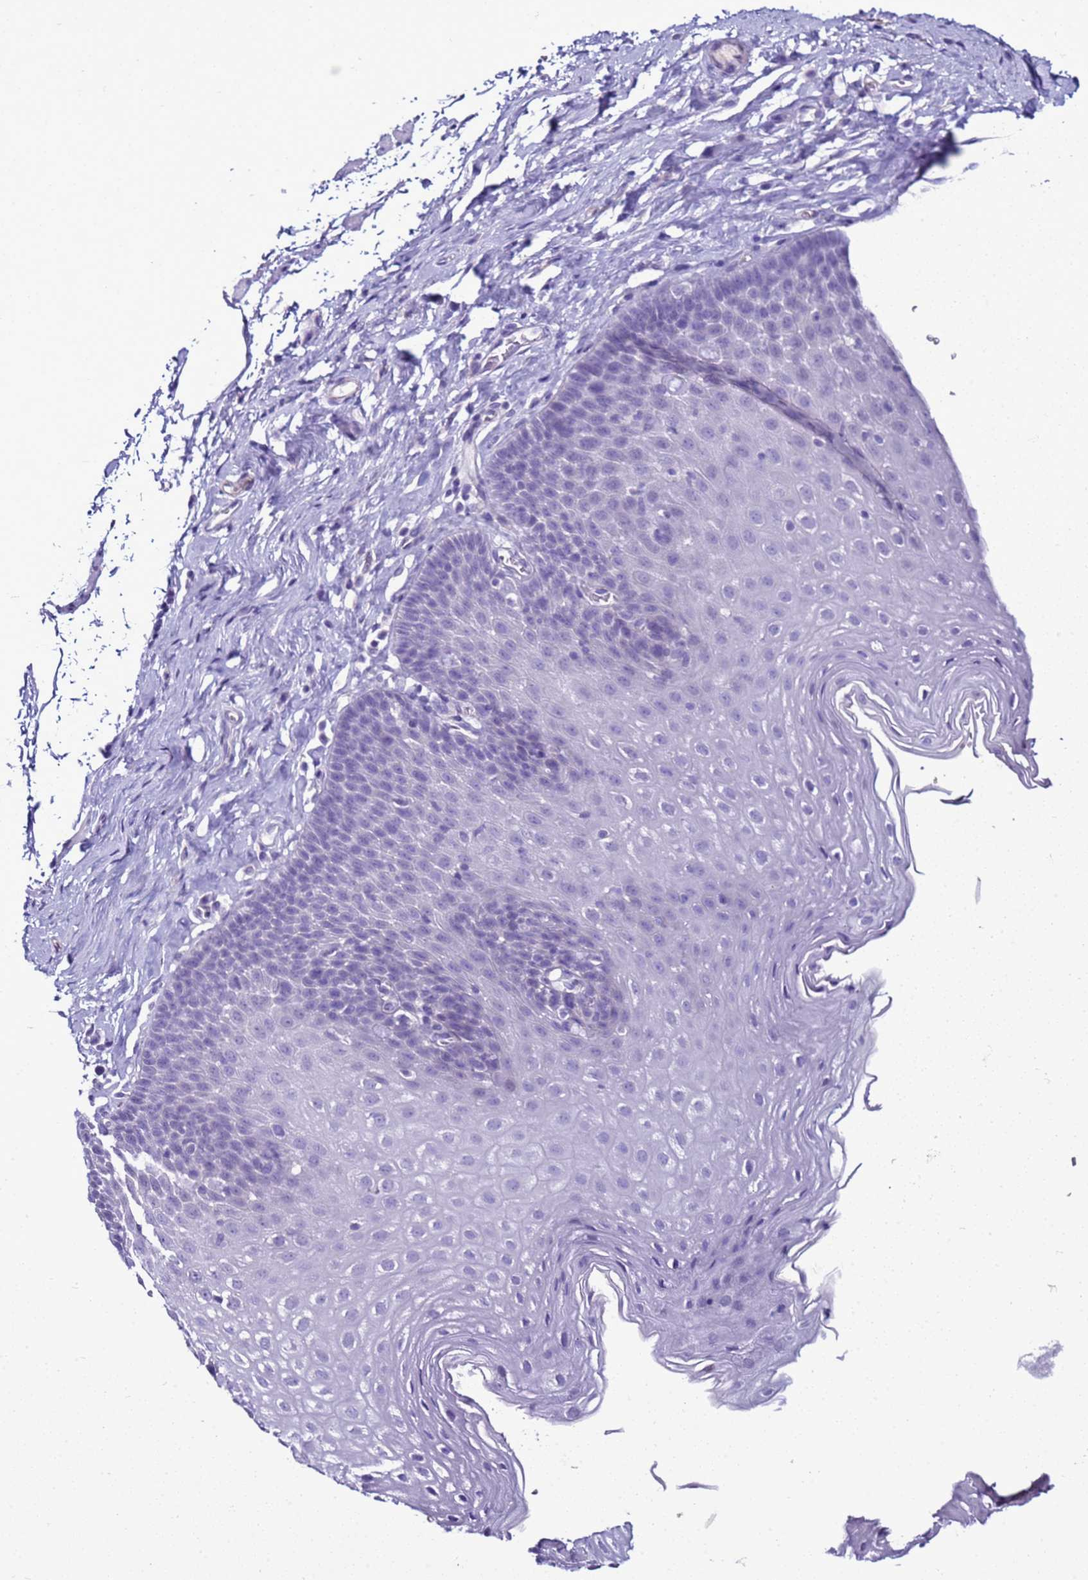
{"staining": {"intensity": "negative", "quantity": "none", "location": "none"}, "tissue": "esophagus", "cell_type": "Squamous epithelial cells", "image_type": "normal", "snomed": [{"axis": "morphology", "description": "Normal tissue, NOS"}, {"axis": "topography", "description": "Esophagus"}], "caption": "This image is of unremarkable esophagus stained with IHC to label a protein in brown with the nuclei are counter-stained blue. There is no staining in squamous epithelial cells. (DAB (3,3'-diaminobenzidine) IHC visualized using brightfield microscopy, high magnification).", "gene": "LRRC10B", "patient": {"sex": "female", "age": 61}}